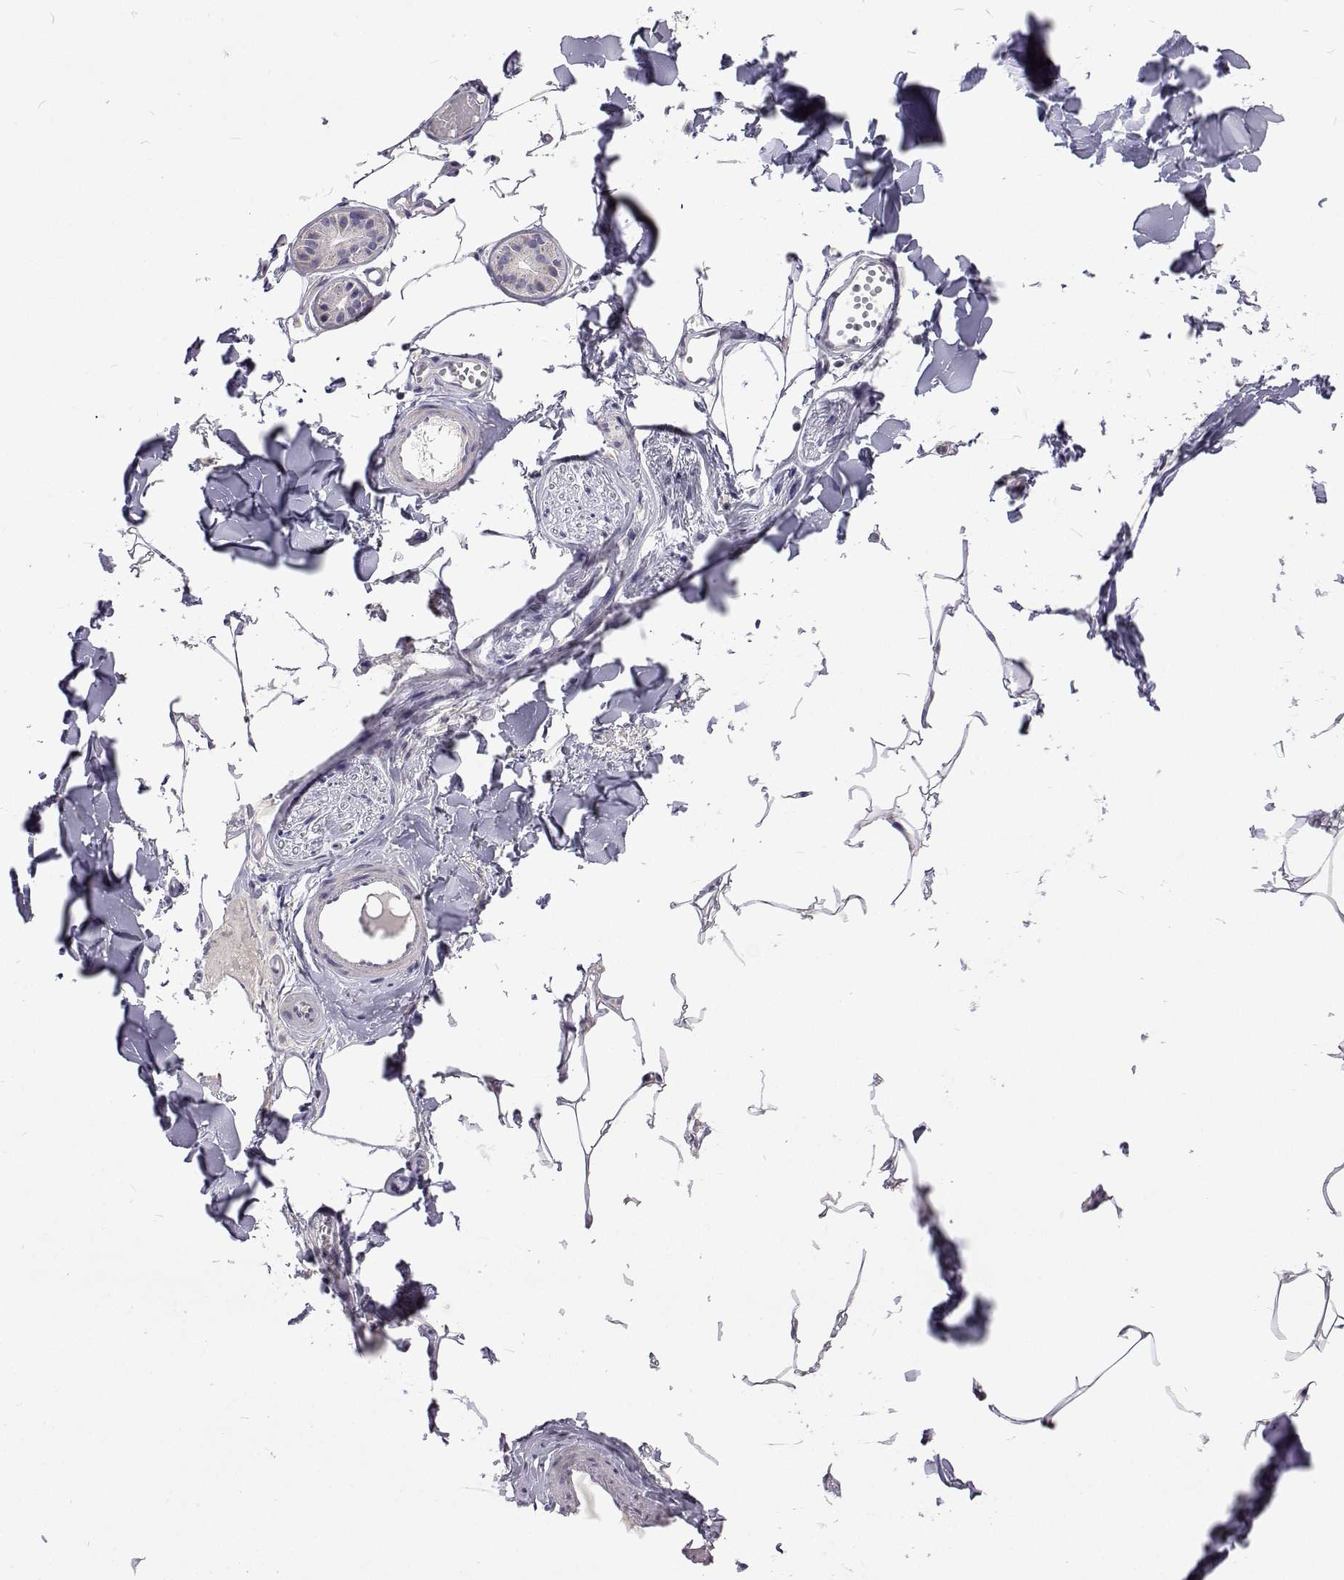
{"staining": {"intensity": "negative", "quantity": "none", "location": "none"}, "tissue": "adipose tissue", "cell_type": "Adipocytes", "image_type": "normal", "snomed": [{"axis": "morphology", "description": "Normal tissue, NOS"}, {"axis": "topography", "description": "Skin"}, {"axis": "topography", "description": "Peripheral nerve tissue"}], "caption": "Adipocytes are negative for protein expression in normal human adipose tissue. (DAB (3,3'-diaminobenzidine) immunohistochemistry (IHC) with hematoxylin counter stain).", "gene": "NPR3", "patient": {"sex": "female", "age": 45}}